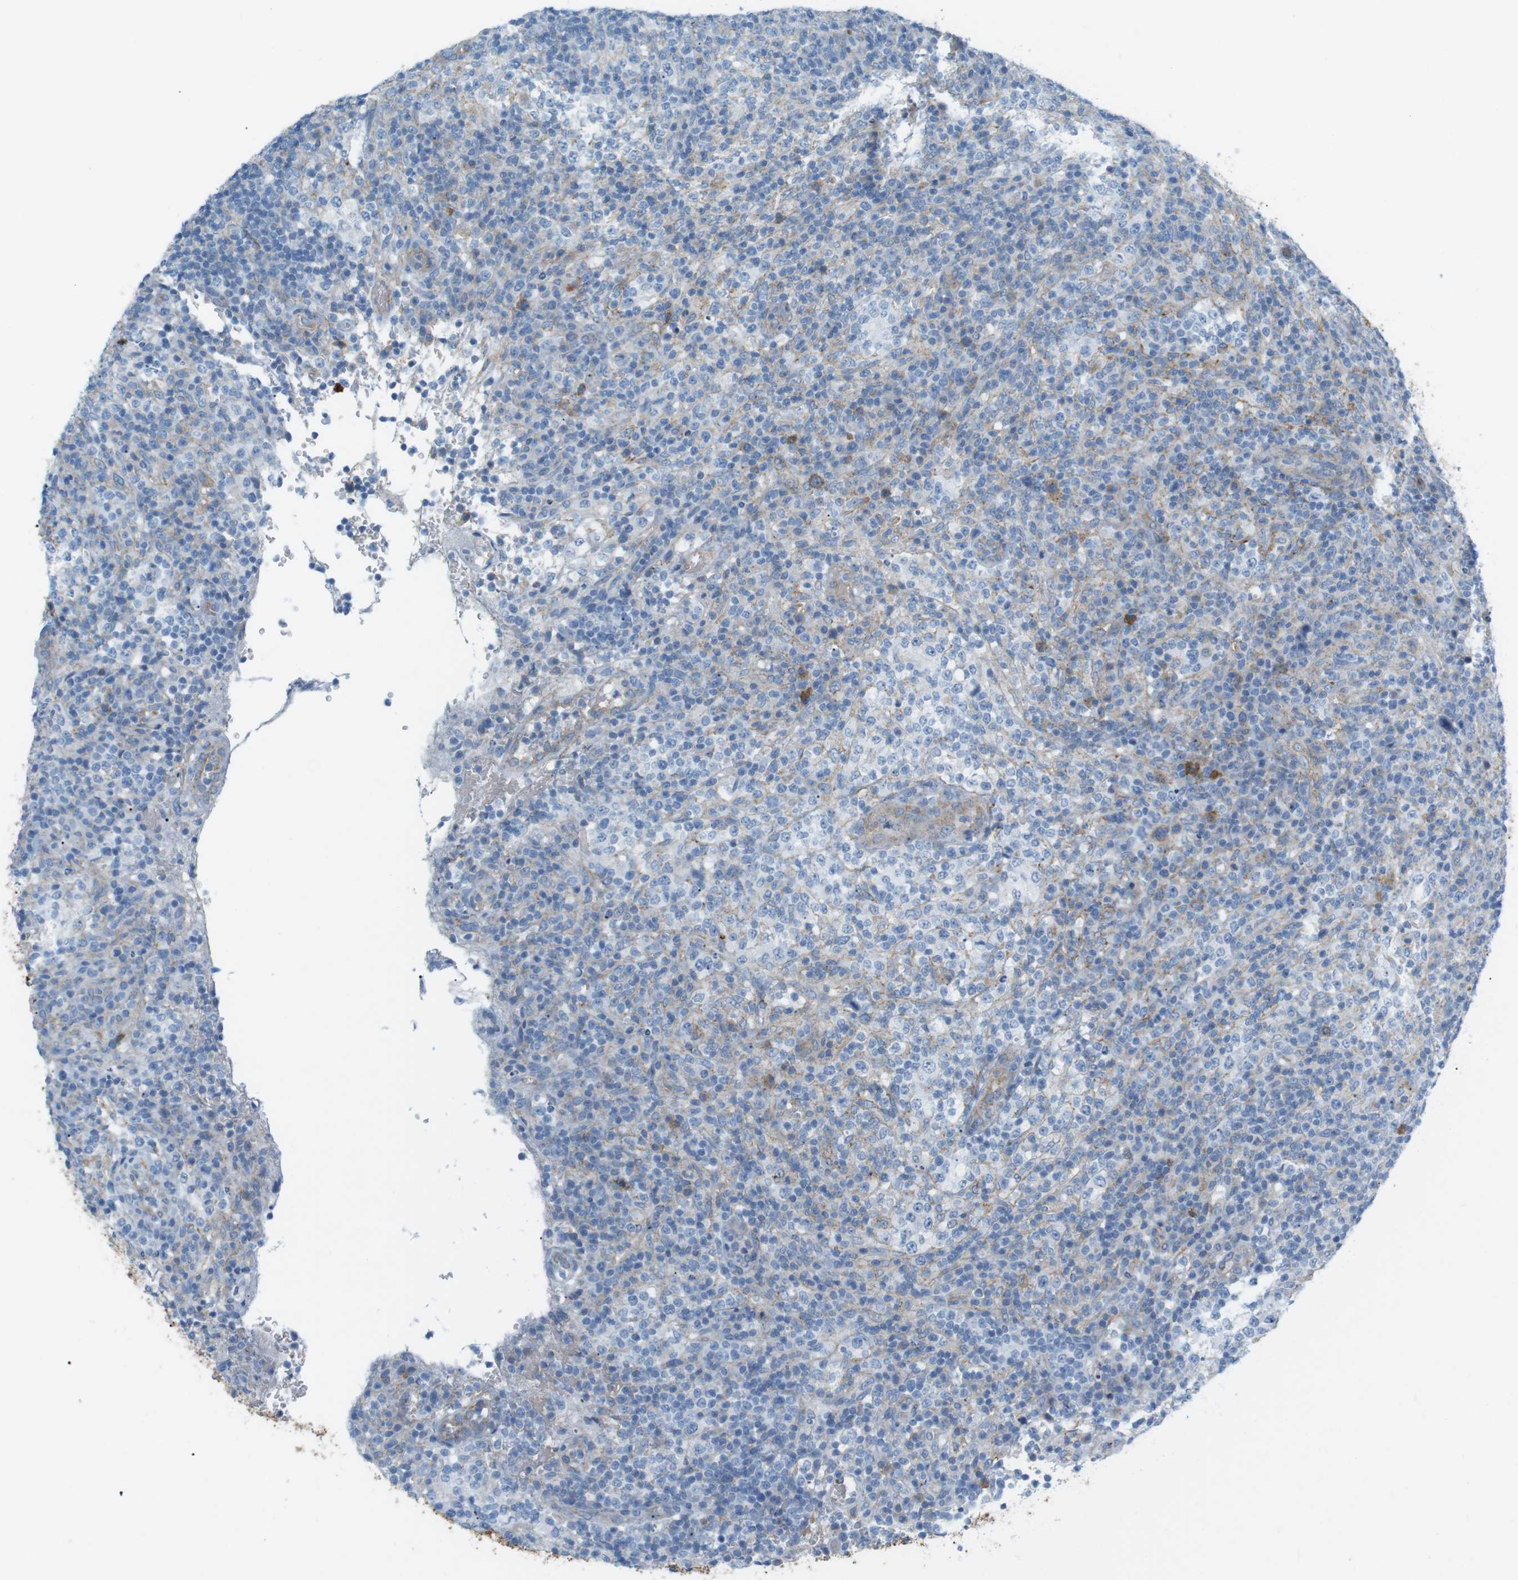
{"staining": {"intensity": "negative", "quantity": "none", "location": "none"}, "tissue": "lymphoma", "cell_type": "Tumor cells", "image_type": "cancer", "snomed": [{"axis": "morphology", "description": "Malignant lymphoma, non-Hodgkin's type, High grade"}, {"axis": "topography", "description": "Lymph node"}], "caption": "Immunohistochemical staining of human high-grade malignant lymphoma, non-Hodgkin's type reveals no significant staining in tumor cells.", "gene": "VAMP1", "patient": {"sex": "female", "age": 76}}